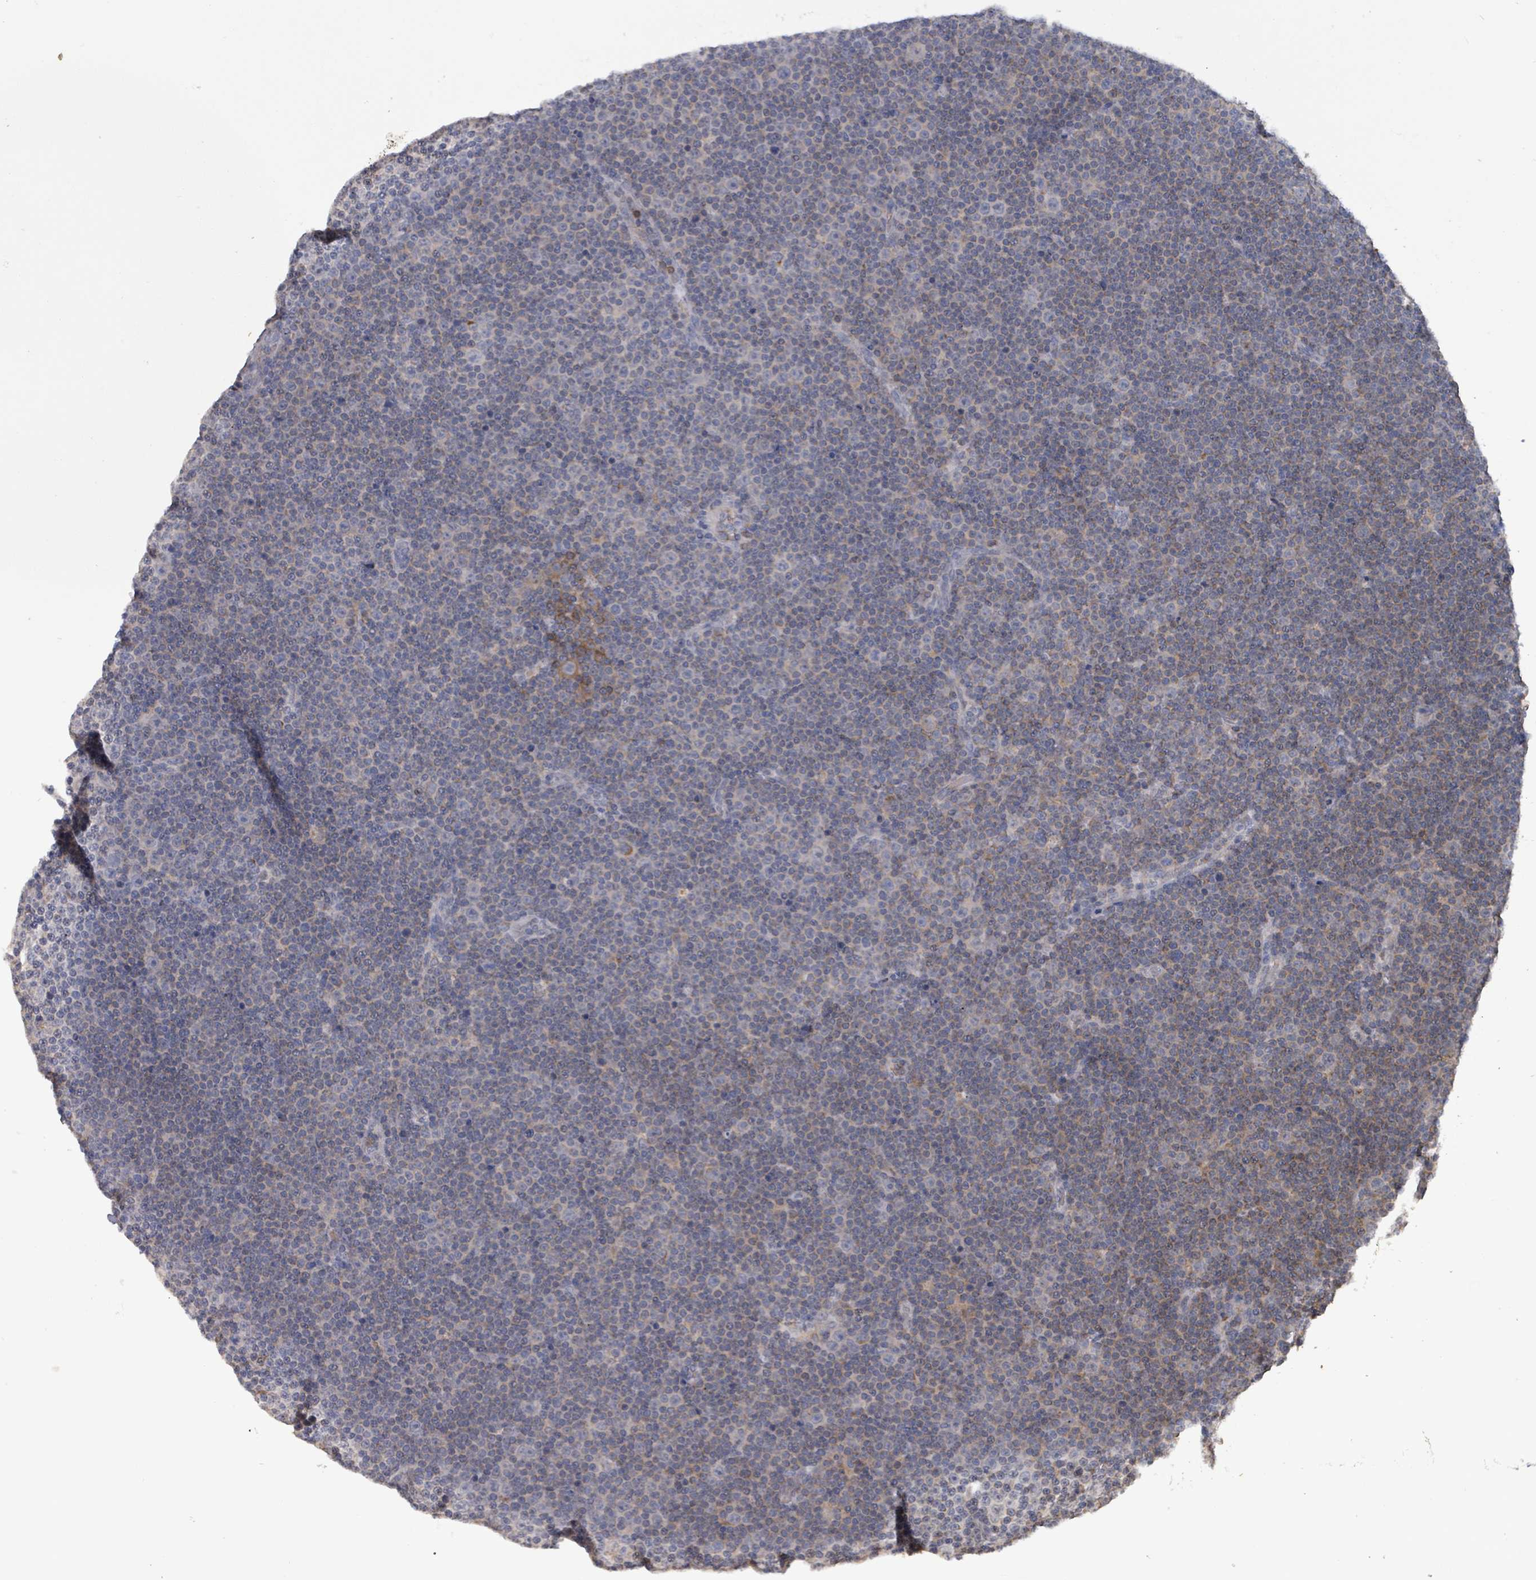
{"staining": {"intensity": "weak", "quantity": "25%-75%", "location": "cytoplasmic/membranous"}, "tissue": "lymphoma", "cell_type": "Tumor cells", "image_type": "cancer", "snomed": [{"axis": "morphology", "description": "Malignant lymphoma, non-Hodgkin's type, Low grade"}, {"axis": "topography", "description": "Lymph node"}], "caption": "Protein expression by IHC demonstrates weak cytoplasmic/membranous expression in approximately 25%-75% of tumor cells in low-grade malignant lymphoma, non-Hodgkin's type.", "gene": "SEBOX", "patient": {"sex": "female", "age": 67}}